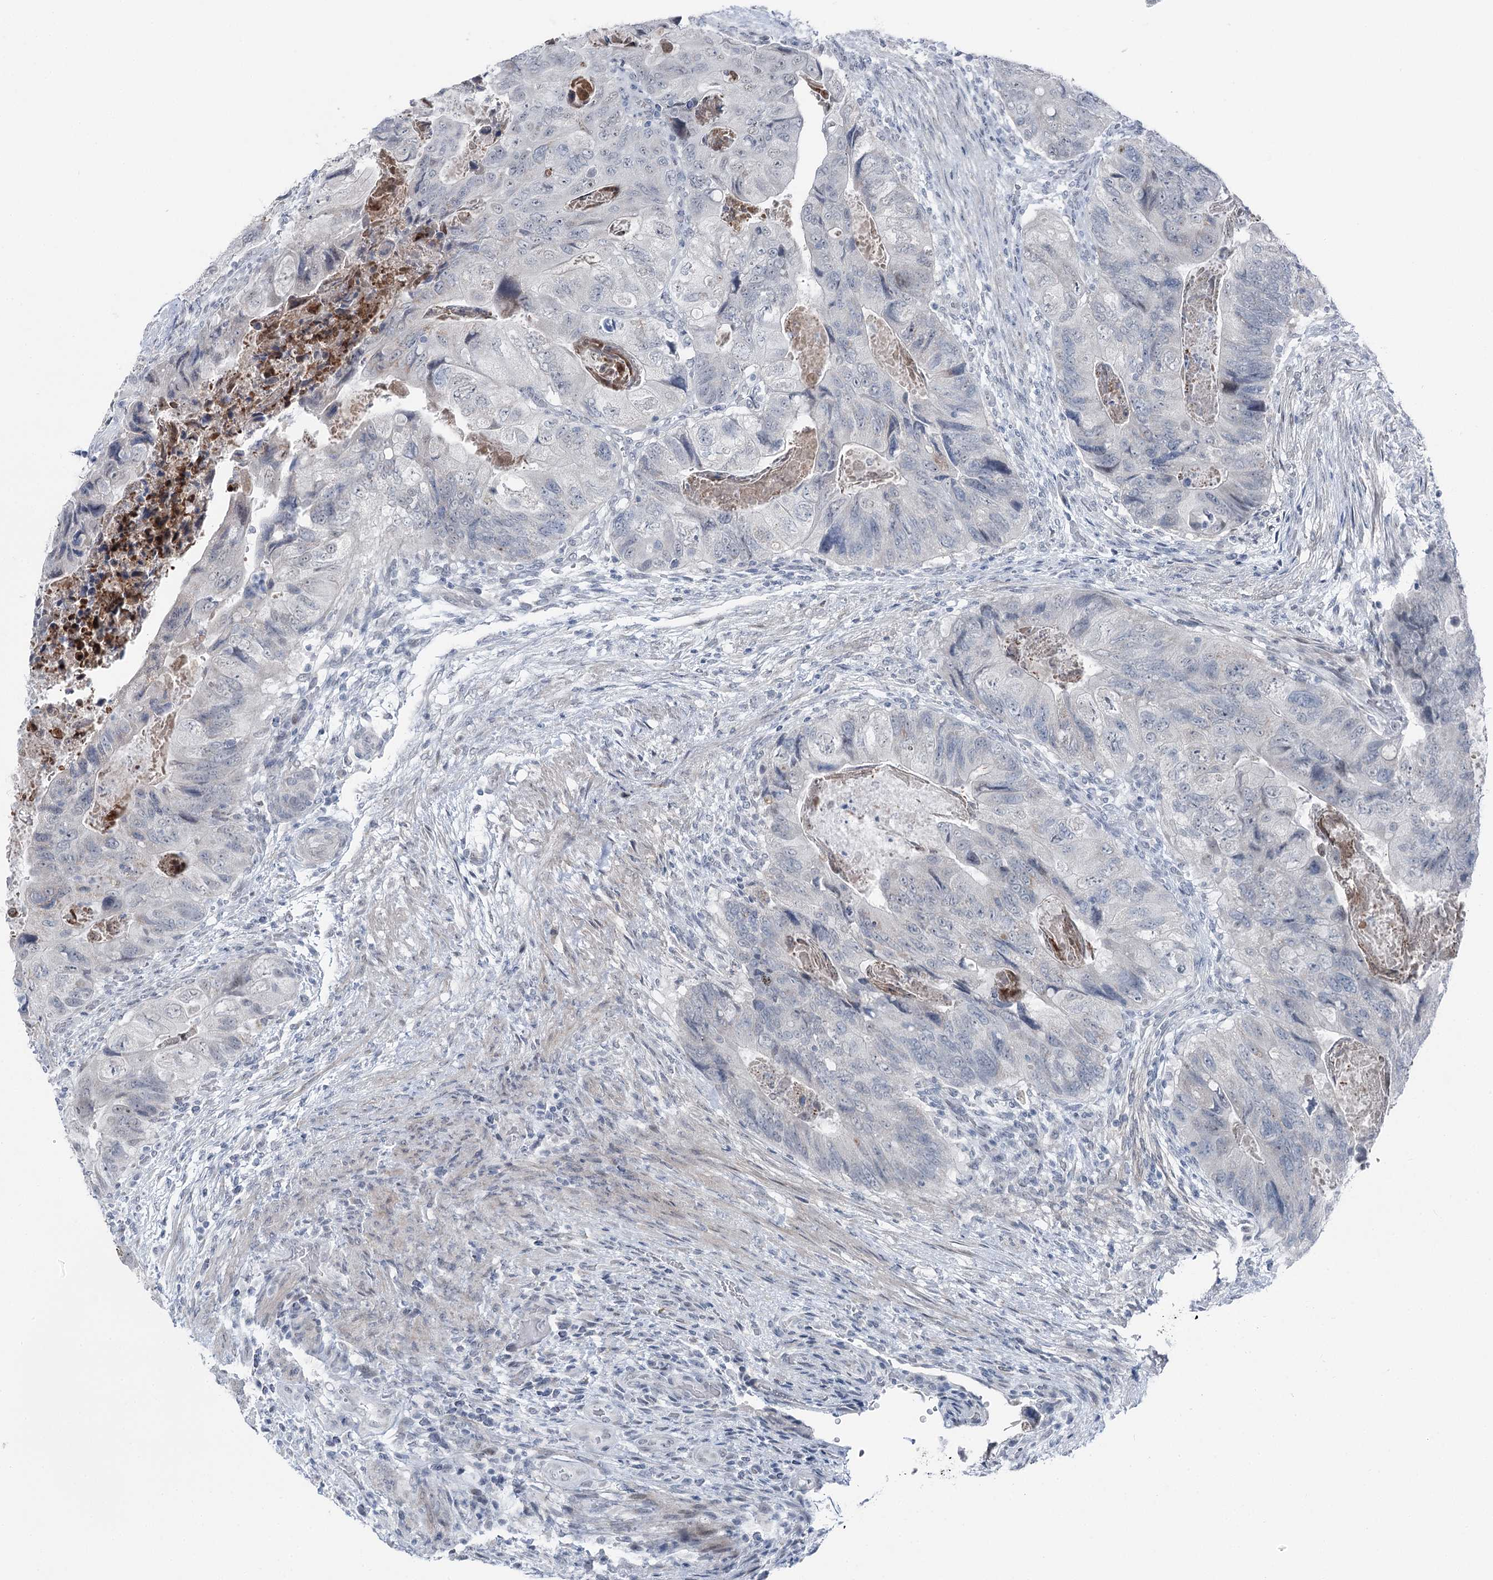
{"staining": {"intensity": "negative", "quantity": "none", "location": "none"}, "tissue": "colorectal cancer", "cell_type": "Tumor cells", "image_type": "cancer", "snomed": [{"axis": "morphology", "description": "Adenocarcinoma, NOS"}, {"axis": "topography", "description": "Rectum"}], "caption": "Immunohistochemical staining of adenocarcinoma (colorectal) exhibits no significant expression in tumor cells.", "gene": "STEEP1", "patient": {"sex": "male", "age": 63}}